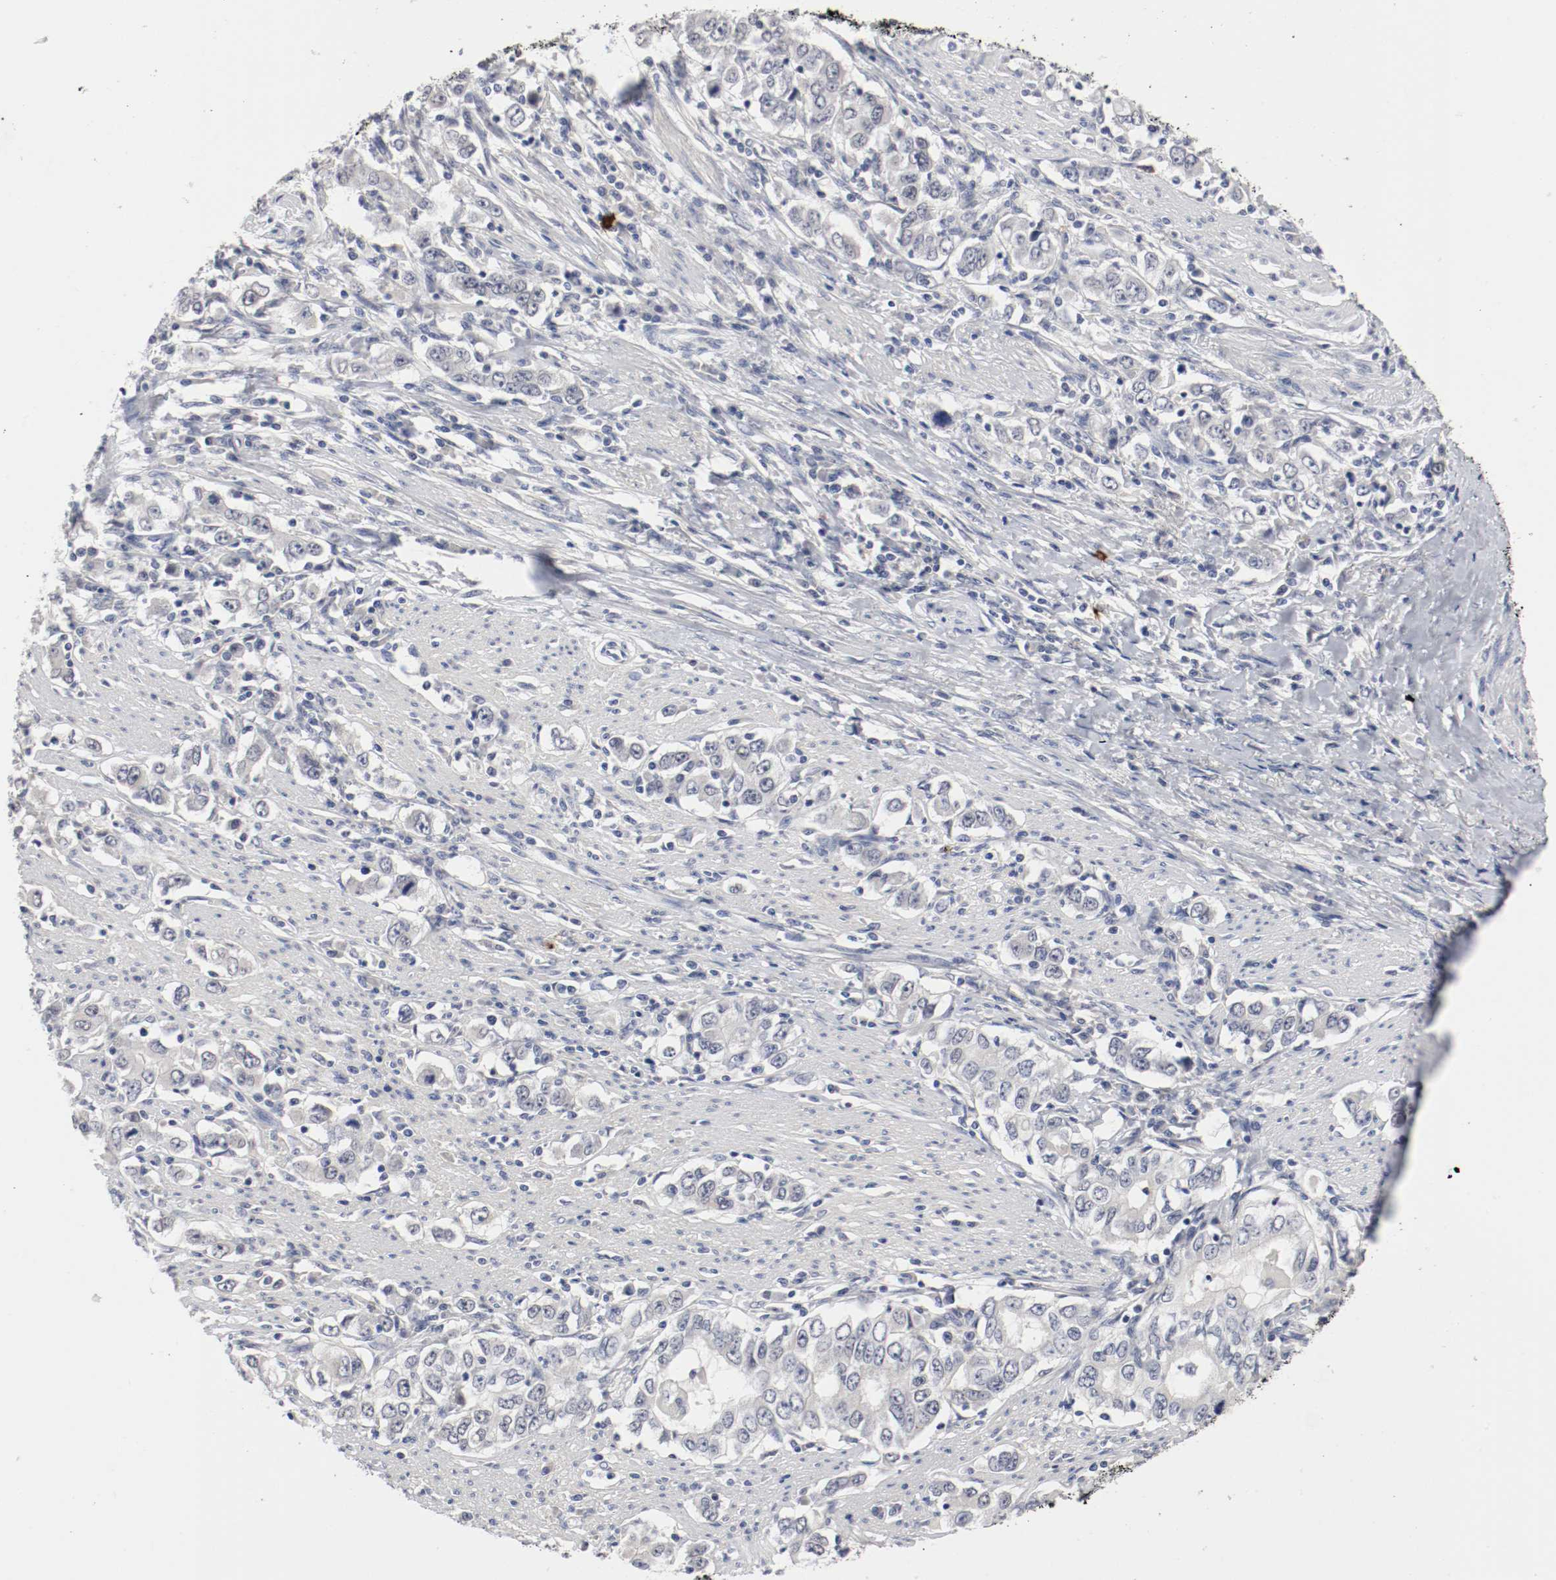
{"staining": {"intensity": "negative", "quantity": "none", "location": "none"}, "tissue": "stomach cancer", "cell_type": "Tumor cells", "image_type": "cancer", "snomed": [{"axis": "morphology", "description": "Adenocarcinoma, NOS"}, {"axis": "topography", "description": "Stomach, lower"}], "caption": "An immunohistochemistry (IHC) image of stomach cancer (adenocarcinoma) is shown. There is no staining in tumor cells of stomach cancer (adenocarcinoma).", "gene": "CEBPE", "patient": {"sex": "female", "age": 72}}